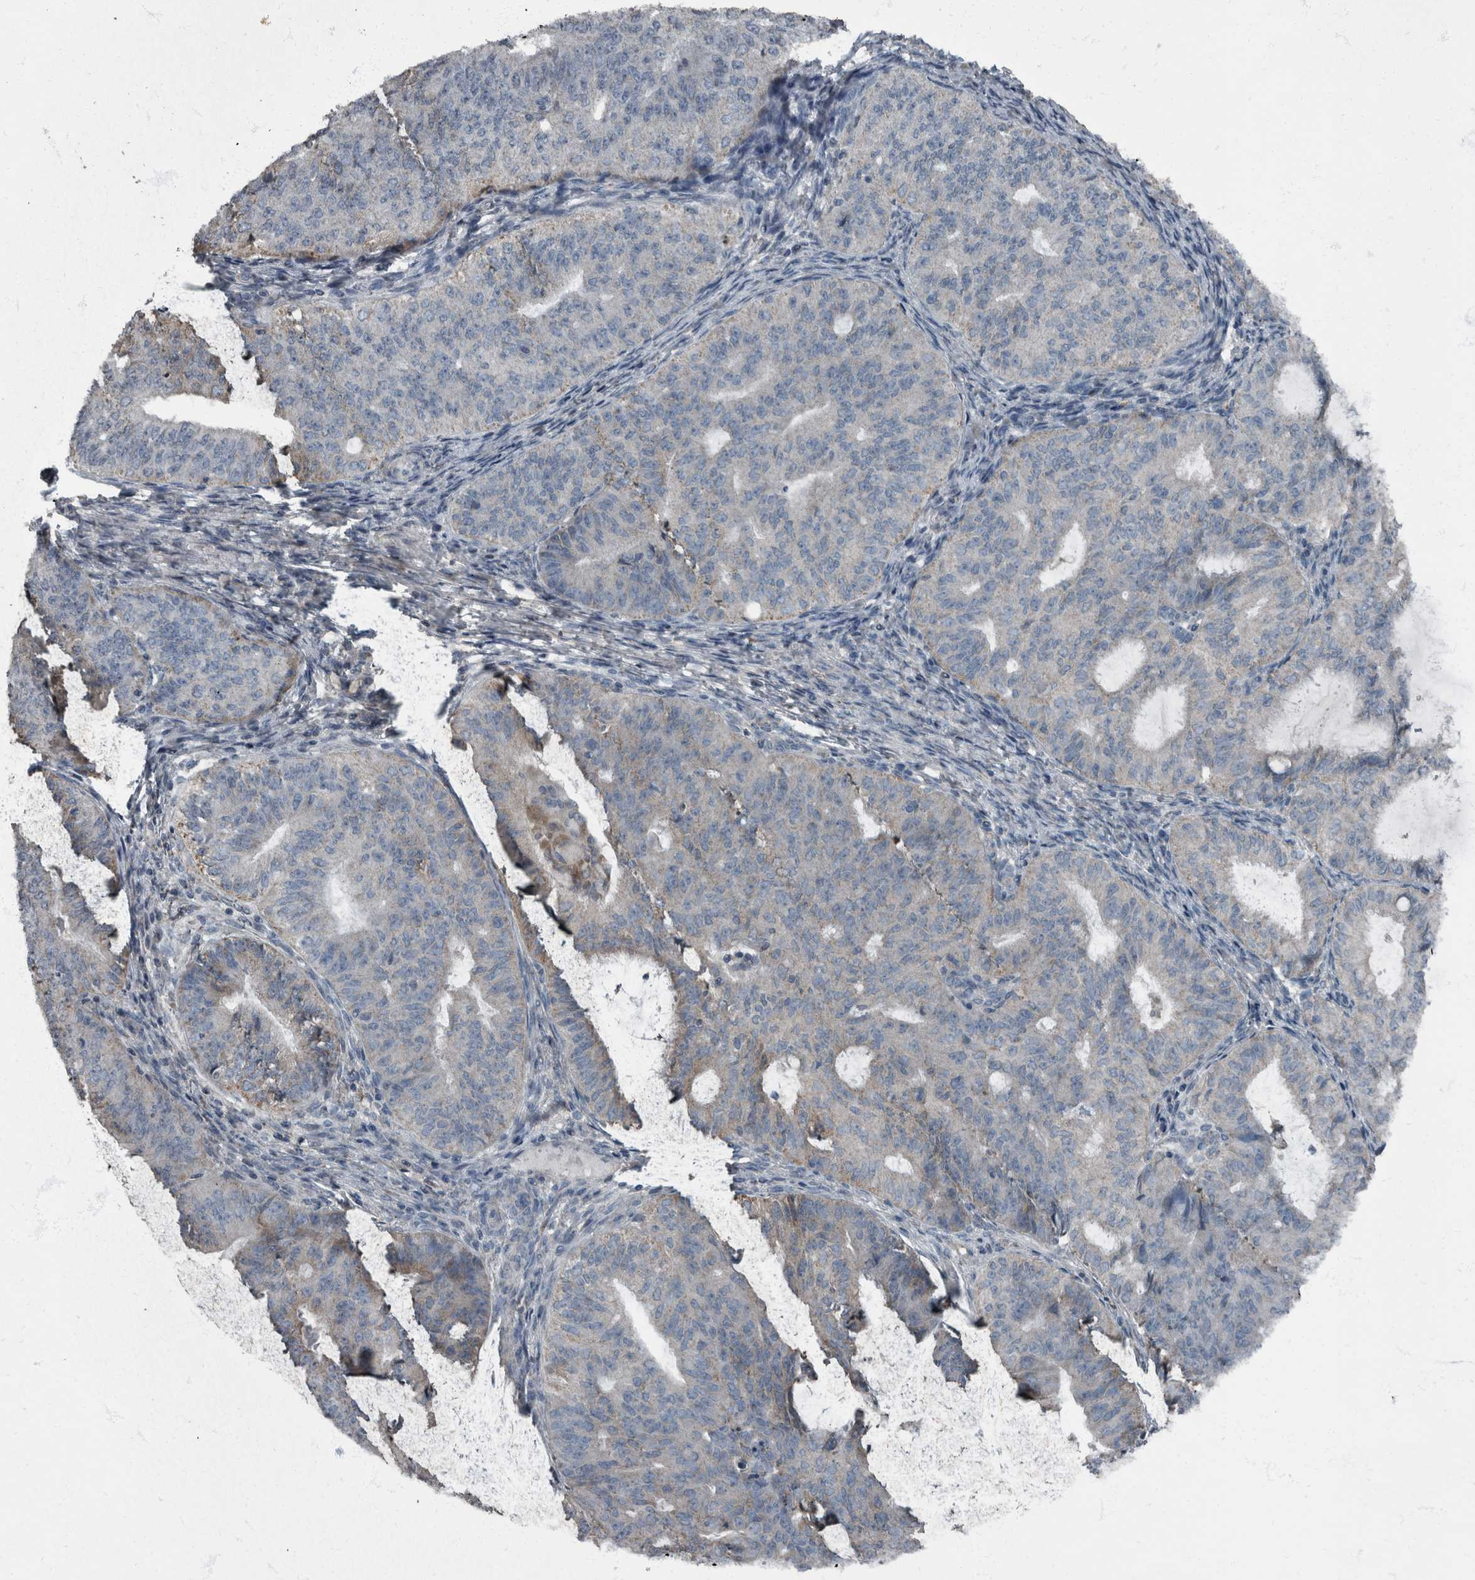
{"staining": {"intensity": "negative", "quantity": "none", "location": "none"}, "tissue": "endometrial cancer", "cell_type": "Tumor cells", "image_type": "cancer", "snomed": [{"axis": "morphology", "description": "Adenocarcinoma, NOS"}, {"axis": "topography", "description": "Endometrium"}], "caption": "IHC image of neoplastic tissue: human endometrial cancer (adenocarcinoma) stained with DAB displays no significant protein expression in tumor cells.", "gene": "RABGGTB", "patient": {"sex": "female", "age": 32}}